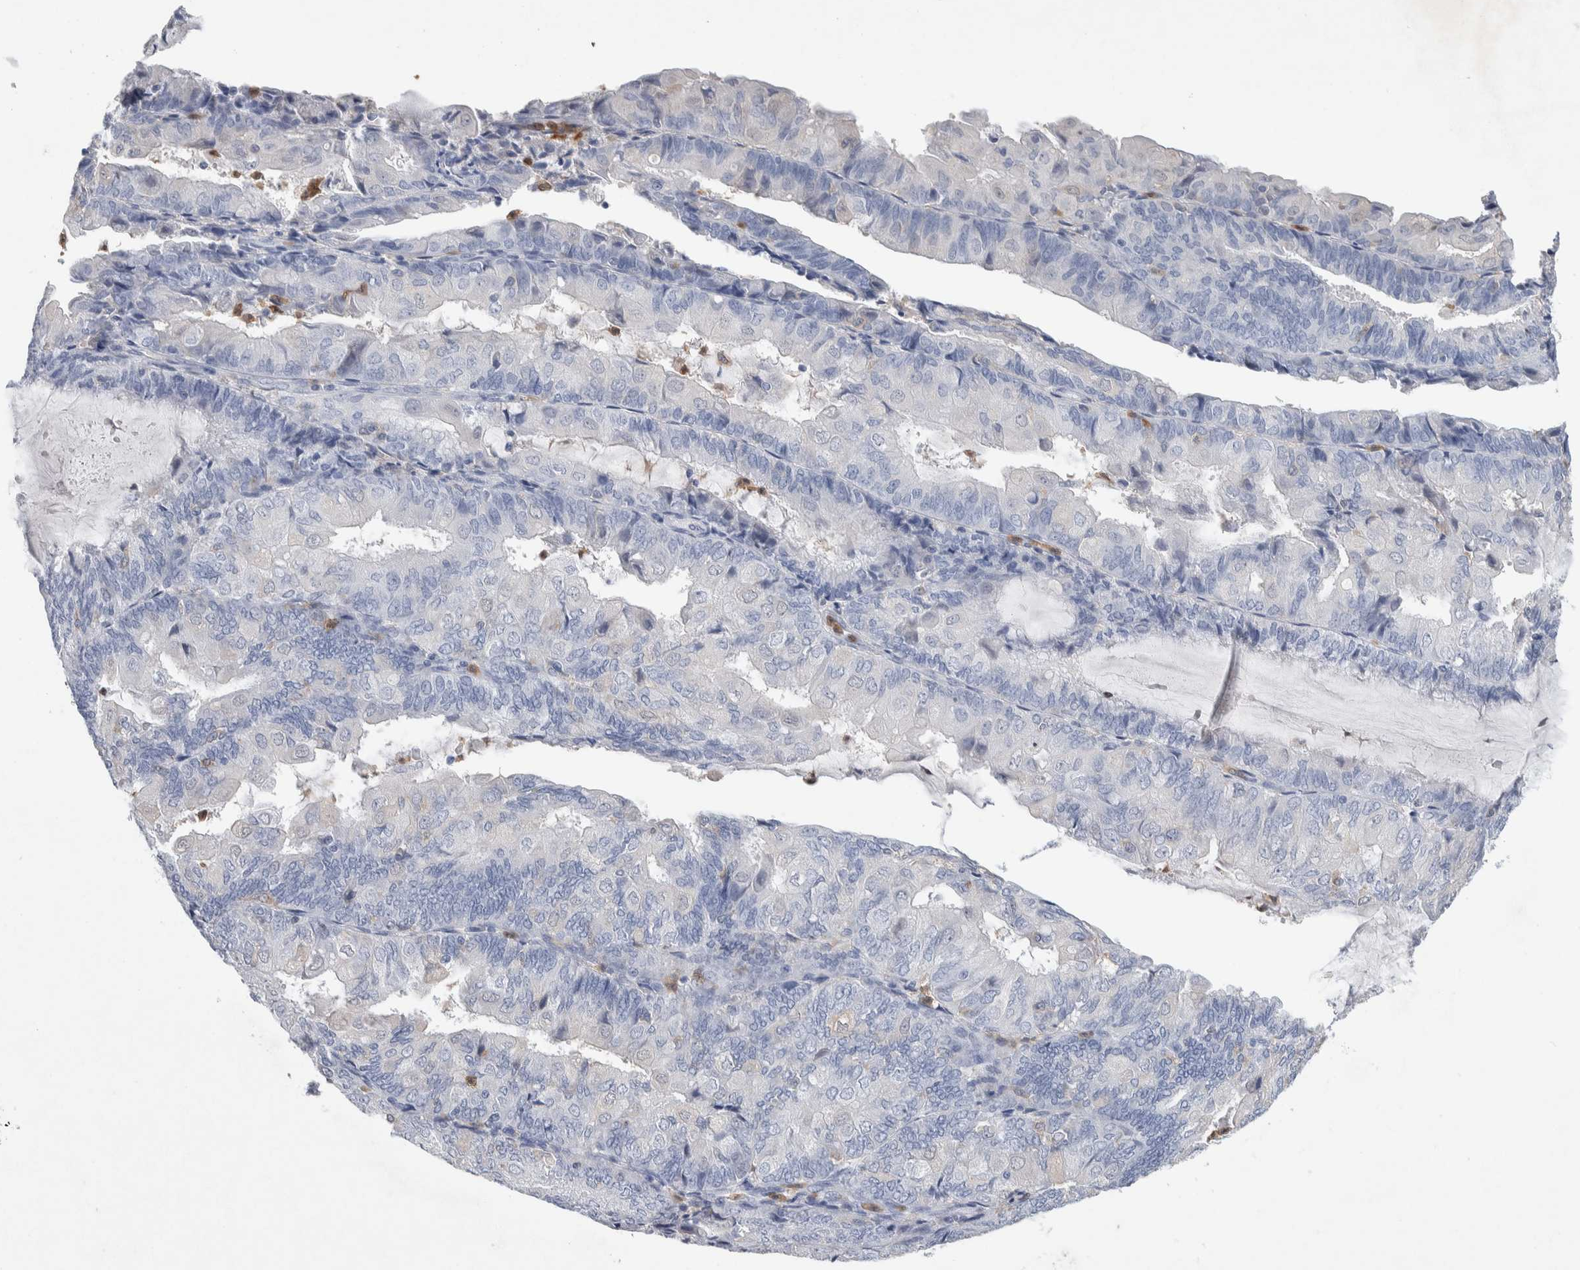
{"staining": {"intensity": "negative", "quantity": "none", "location": "none"}, "tissue": "endometrial cancer", "cell_type": "Tumor cells", "image_type": "cancer", "snomed": [{"axis": "morphology", "description": "Adenocarcinoma, NOS"}, {"axis": "topography", "description": "Endometrium"}], "caption": "High magnification brightfield microscopy of endometrial adenocarcinoma stained with DAB (brown) and counterstained with hematoxylin (blue): tumor cells show no significant staining. The staining was performed using DAB (3,3'-diaminobenzidine) to visualize the protein expression in brown, while the nuclei were stained in blue with hematoxylin (Magnification: 20x).", "gene": "NCF2", "patient": {"sex": "female", "age": 81}}